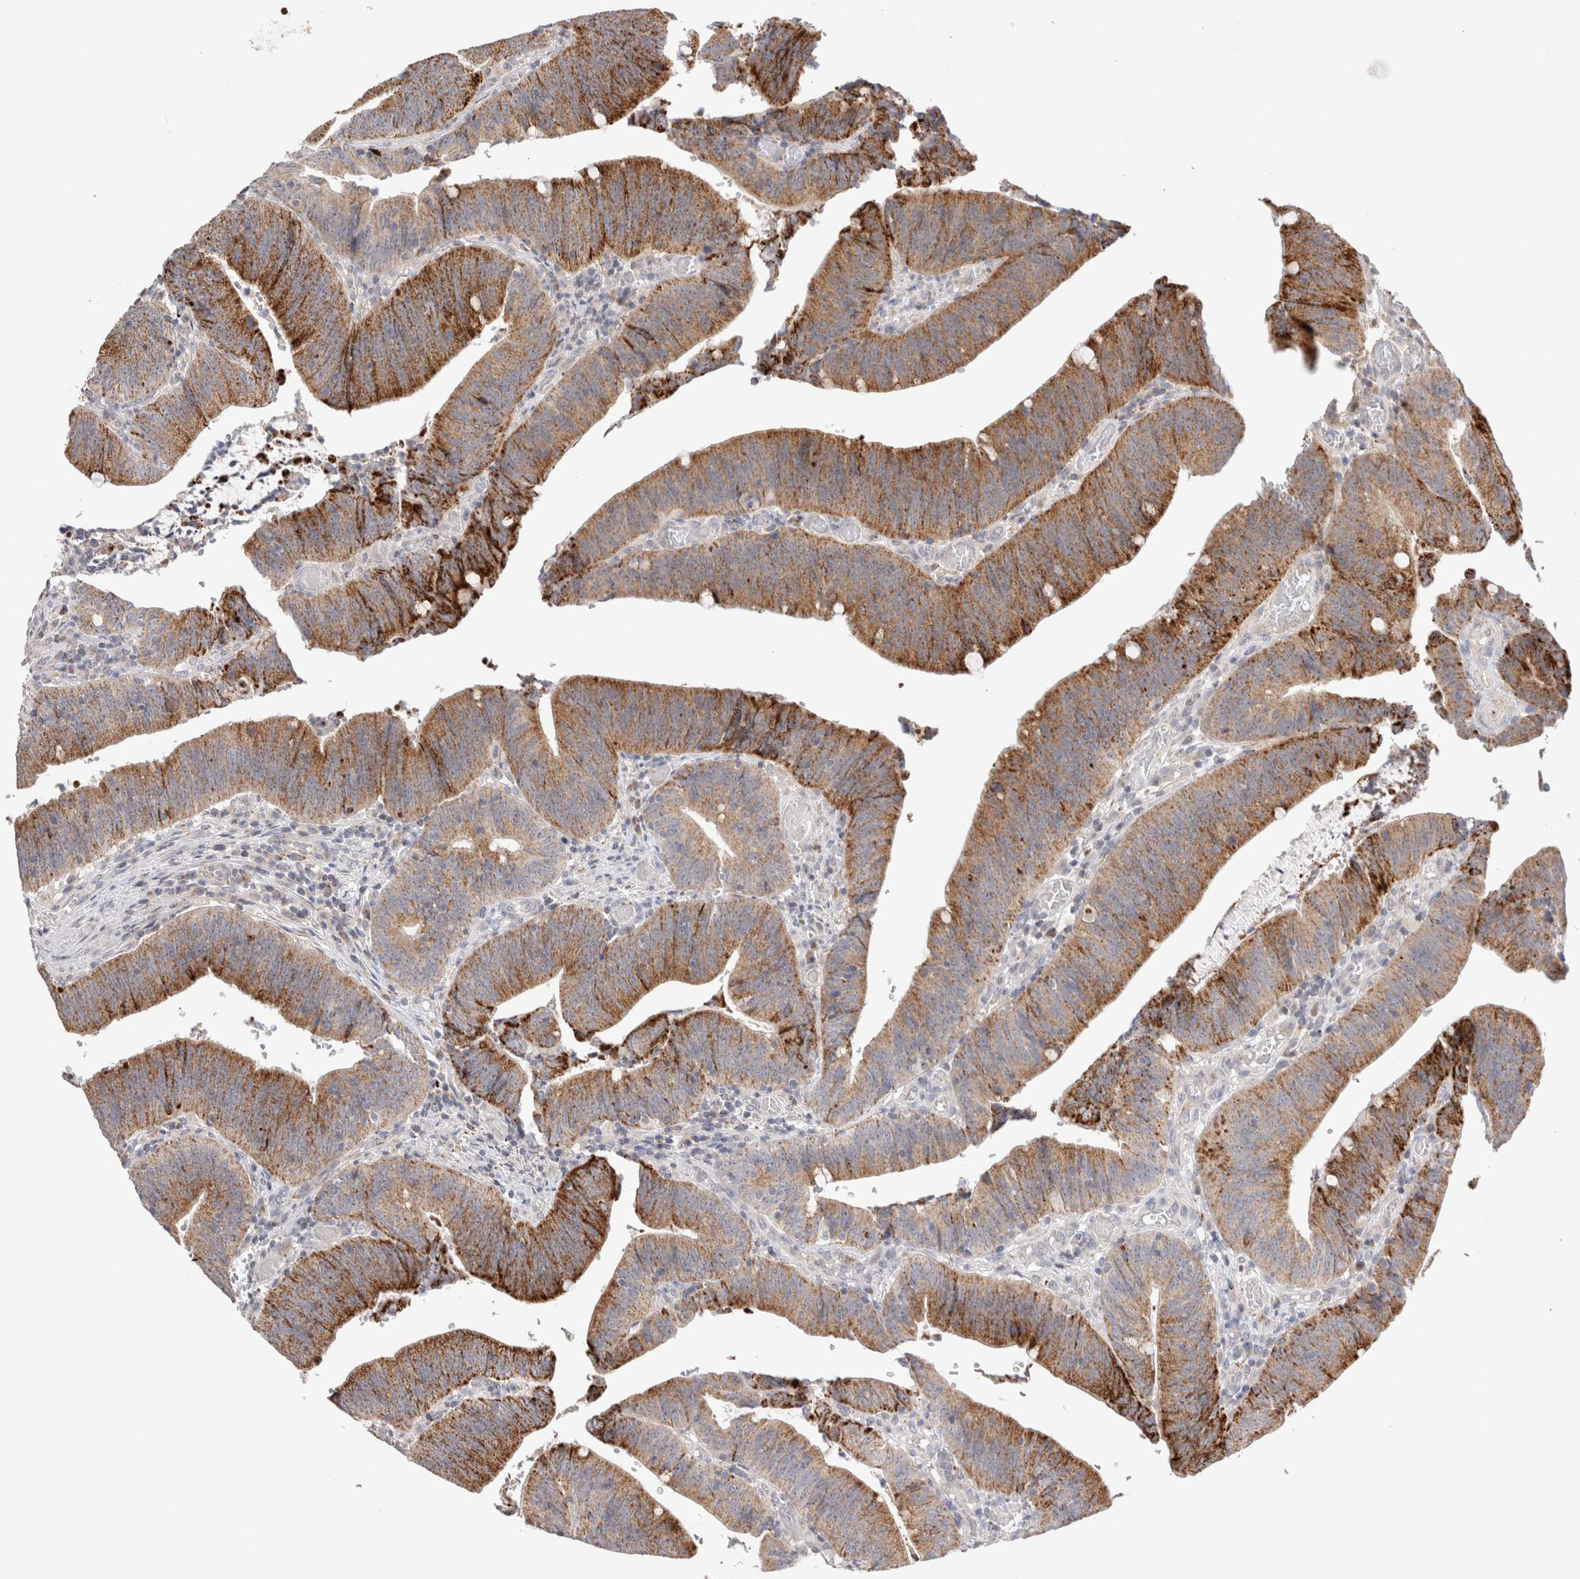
{"staining": {"intensity": "moderate", "quantity": ">75%", "location": "cytoplasmic/membranous"}, "tissue": "colorectal cancer", "cell_type": "Tumor cells", "image_type": "cancer", "snomed": [{"axis": "morphology", "description": "Normal tissue, NOS"}, {"axis": "morphology", "description": "Adenocarcinoma, NOS"}, {"axis": "topography", "description": "Rectum"}], "caption": "Adenocarcinoma (colorectal) stained for a protein (brown) exhibits moderate cytoplasmic/membranous positive staining in about >75% of tumor cells.", "gene": "CHADL", "patient": {"sex": "female", "age": 66}}